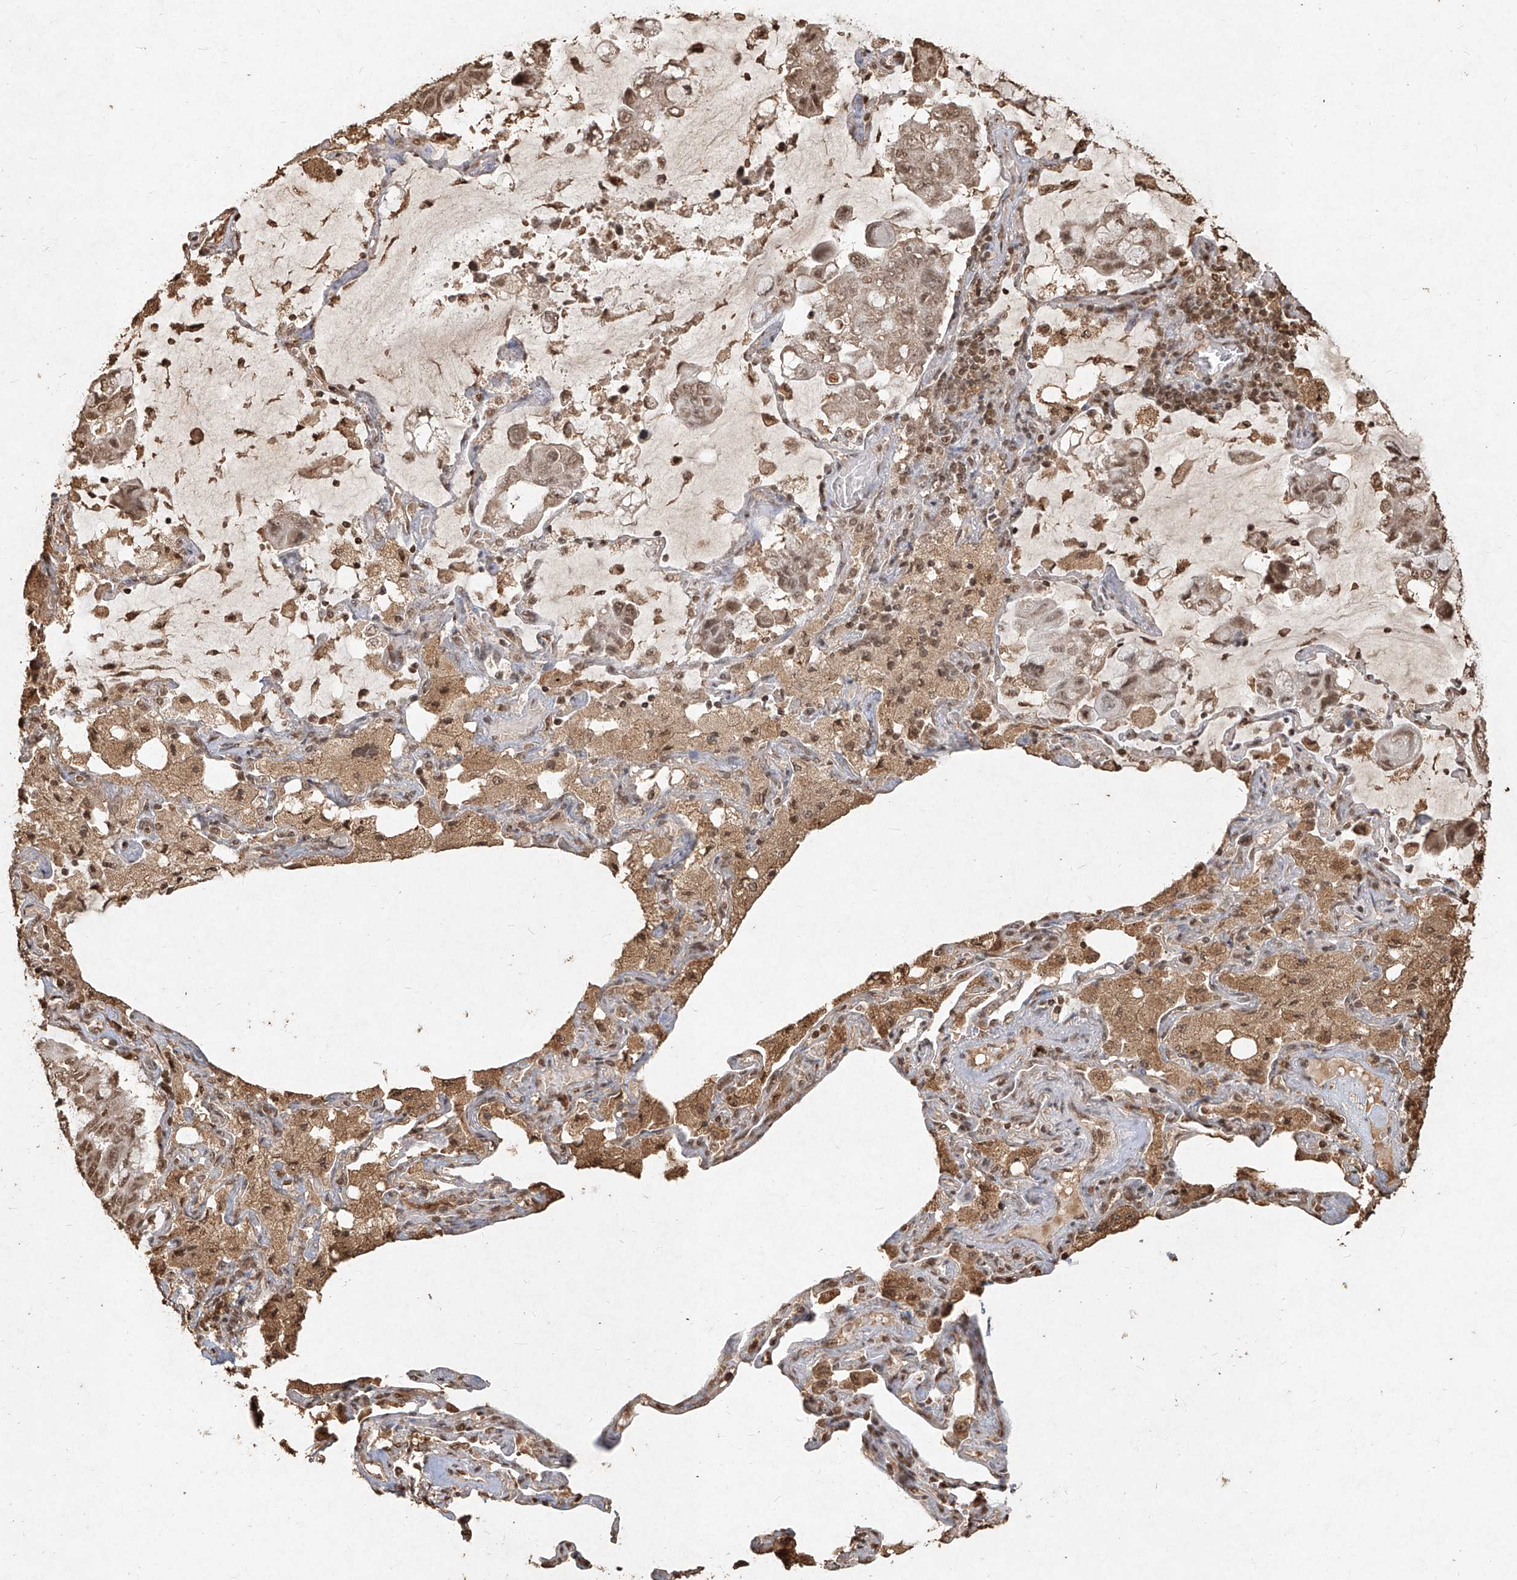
{"staining": {"intensity": "weak", "quantity": ">75%", "location": "nuclear"}, "tissue": "lung cancer", "cell_type": "Tumor cells", "image_type": "cancer", "snomed": [{"axis": "morphology", "description": "Adenocarcinoma, NOS"}, {"axis": "topography", "description": "Lung"}], "caption": "Weak nuclear protein expression is appreciated in about >75% of tumor cells in lung adenocarcinoma.", "gene": "UBE2K", "patient": {"sex": "male", "age": 64}}